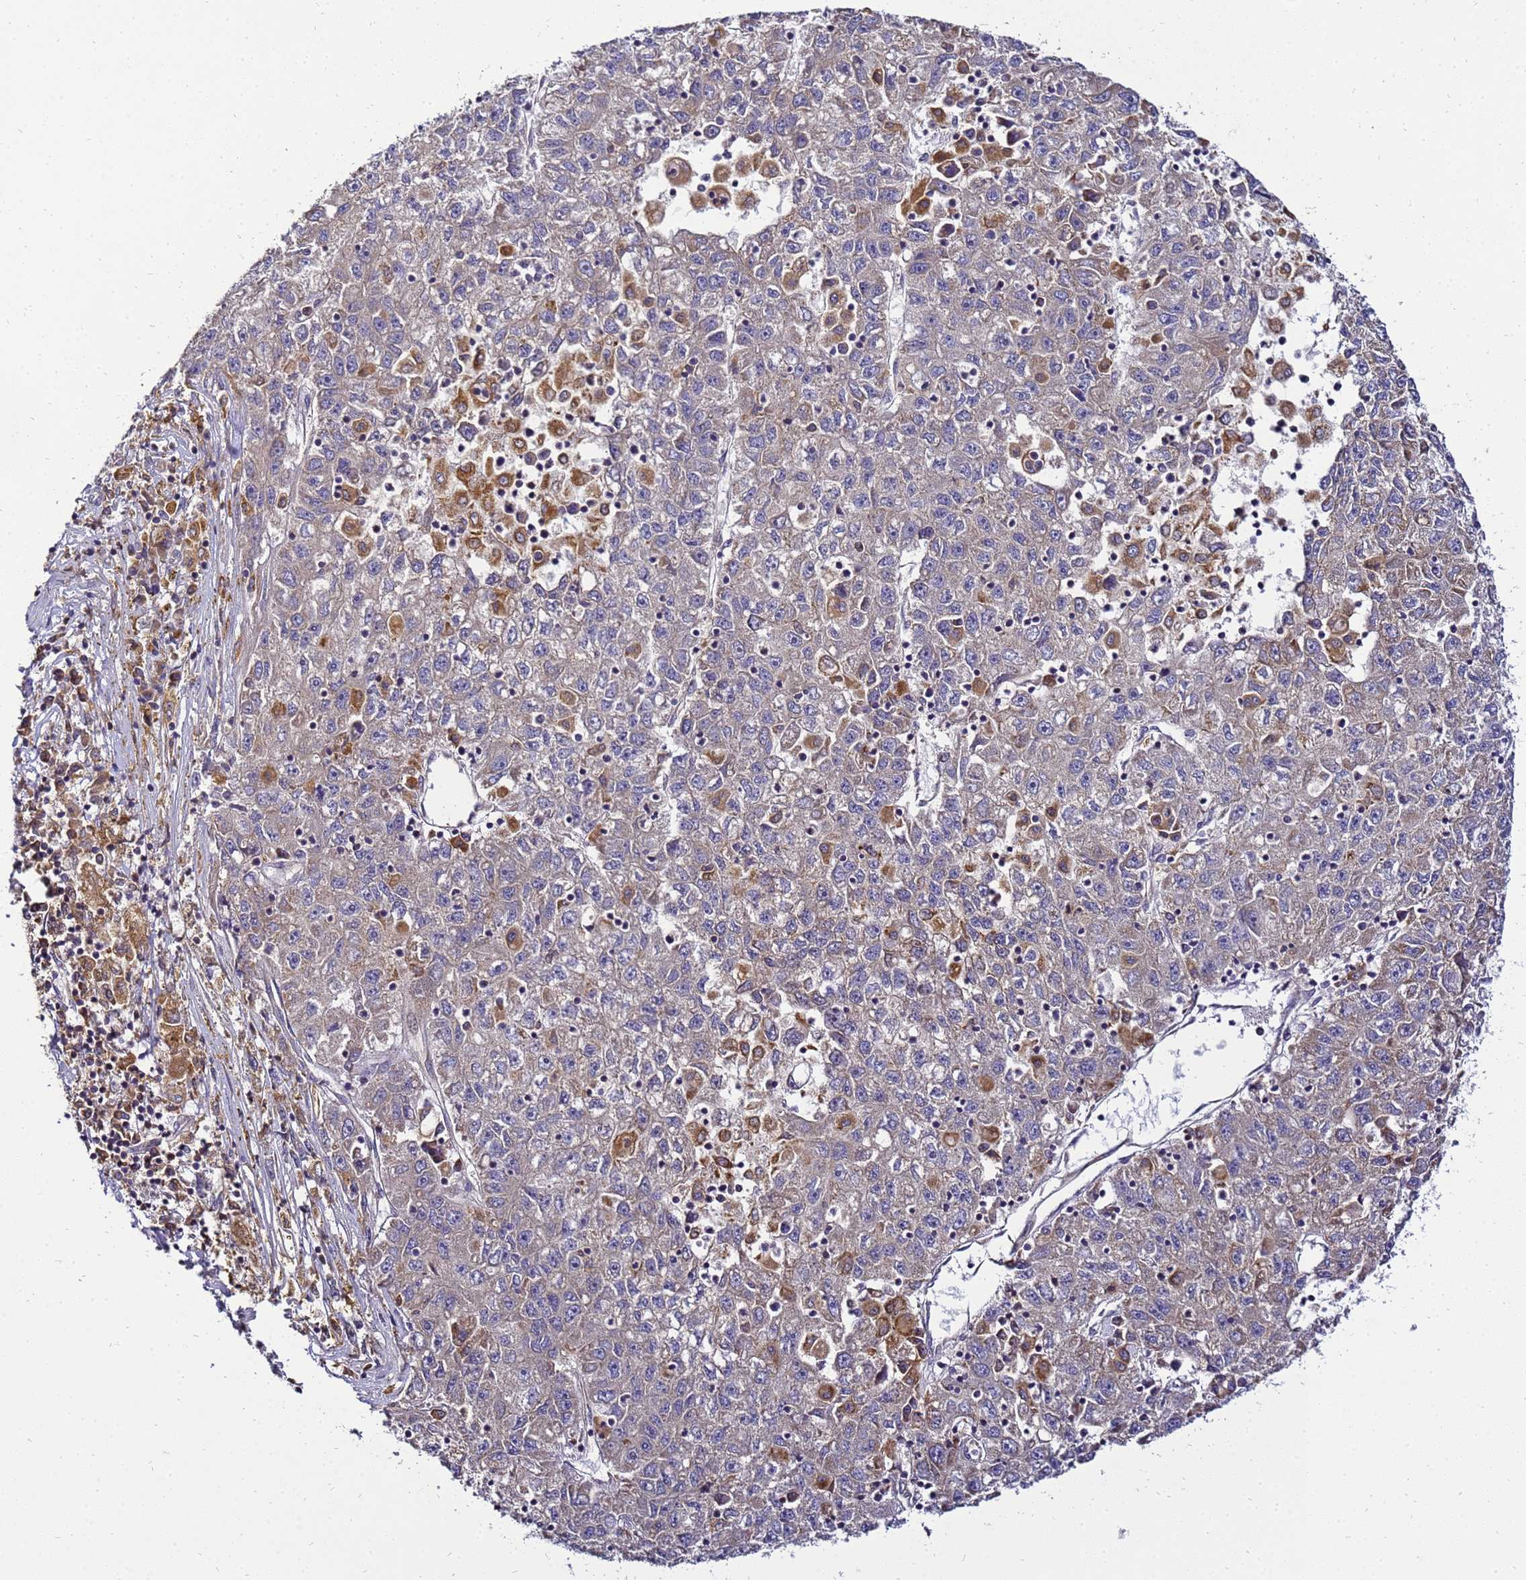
{"staining": {"intensity": "negative", "quantity": "none", "location": "none"}, "tissue": "liver cancer", "cell_type": "Tumor cells", "image_type": "cancer", "snomed": [{"axis": "morphology", "description": "Carcinoma, Hepatocellular, NOS"}, {"axis": "topography", "description": "Liver"}], "caption": "IHC micrograph of hepatocellular carcinoma (liver) stained for a protein (brown), which shows no staining in tumor cells.", "gene": "ADPGK", "patient": {"sex": "male", "age": 49}}